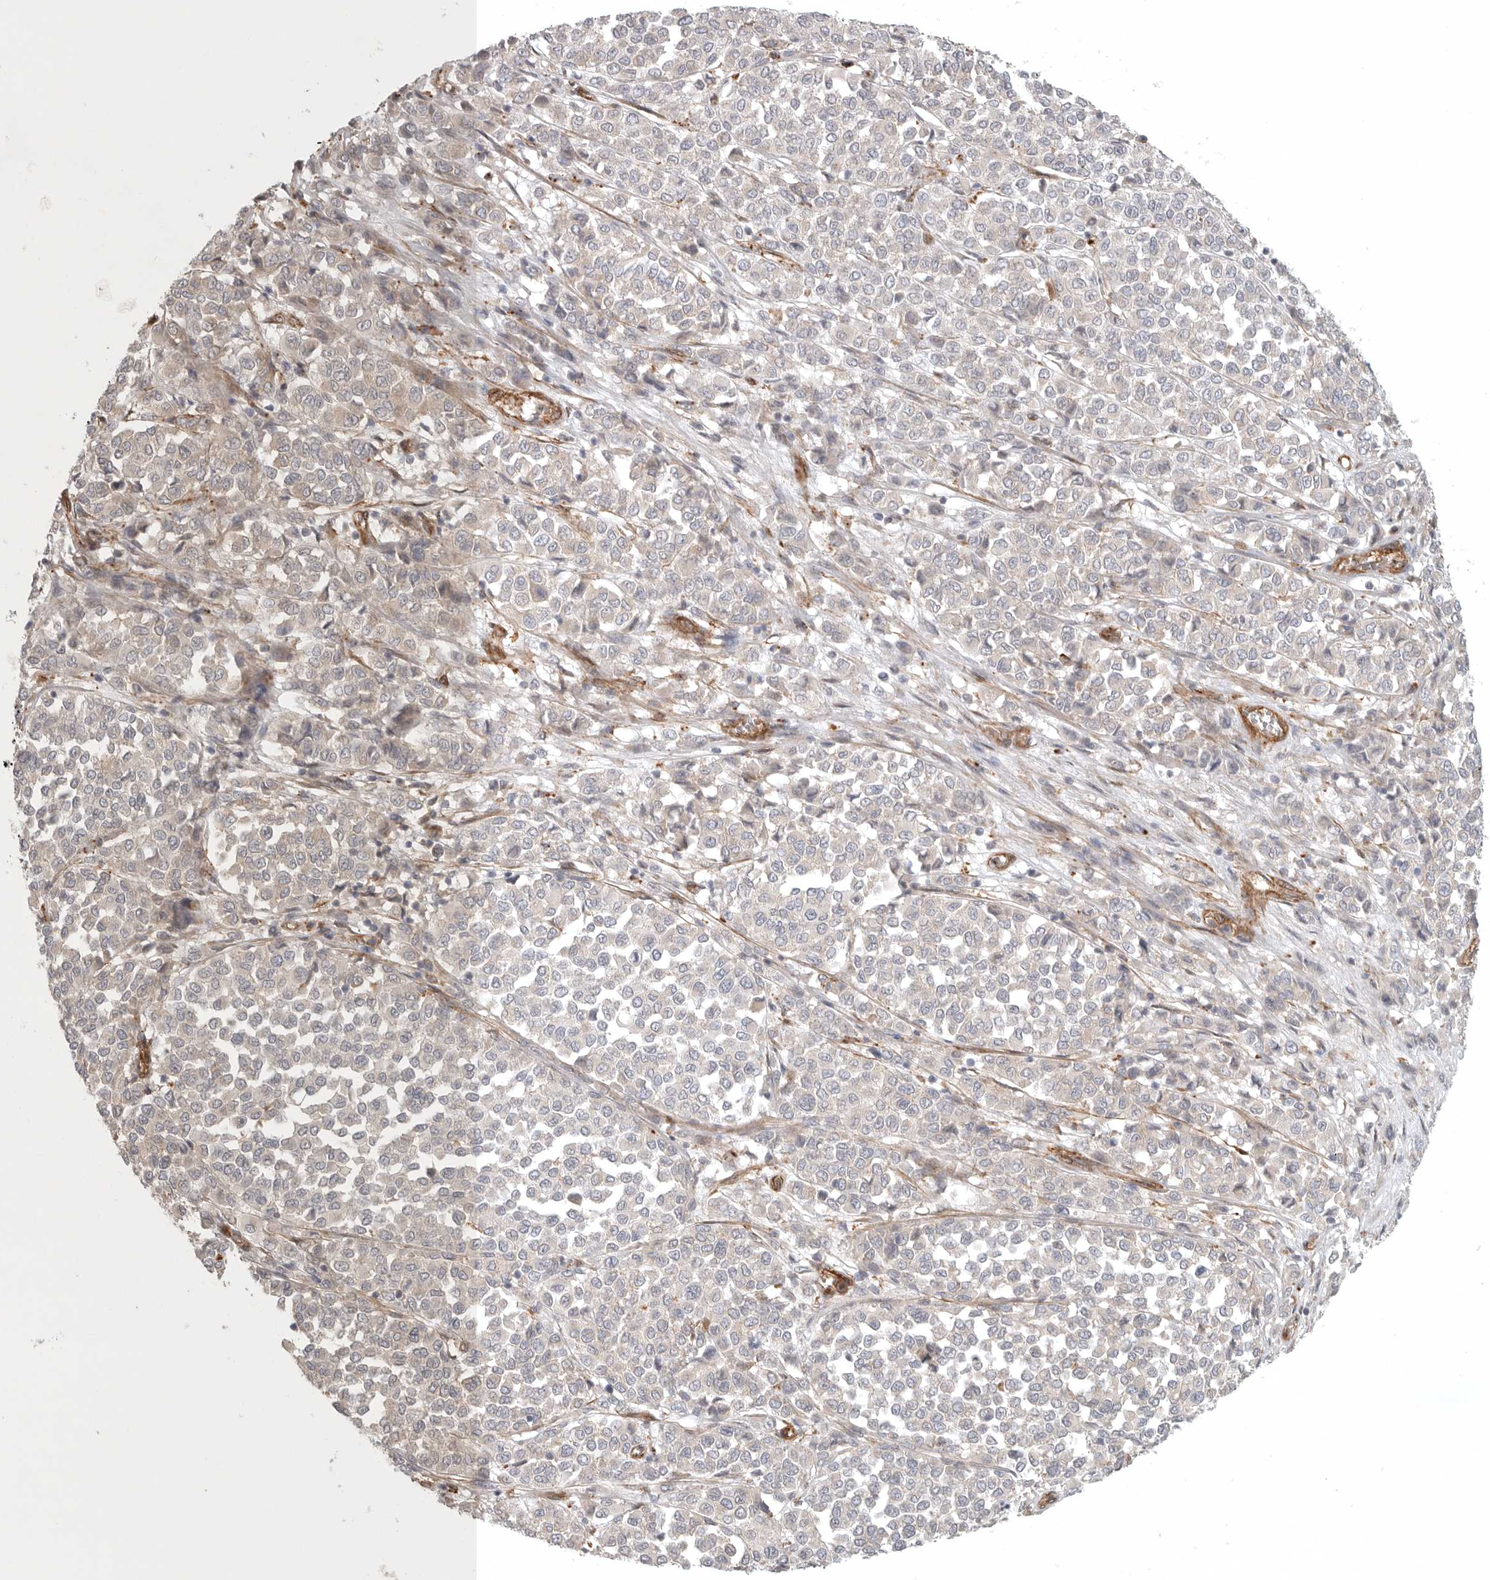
{"staining": {"intensity": "negative", "quantity": "none", "location": "none"}, "tissue": "melanoma", "cell_type": "Tumor cells", "image_type": "cancer", "snomed": [{"axis": "morphology", "description": "Malignant melanoma, Metastatic site"}, {"axis": "topography", "description": "Pancreas"}], "caption": "High magnification brightfield microscopy of melanoma stained with DAB (brown) and counterstained with hematoxylin (blue): tumor cells show no significant staining.", "gene": "LONRF1", "patient": {"sex": "female", "age": 30}}